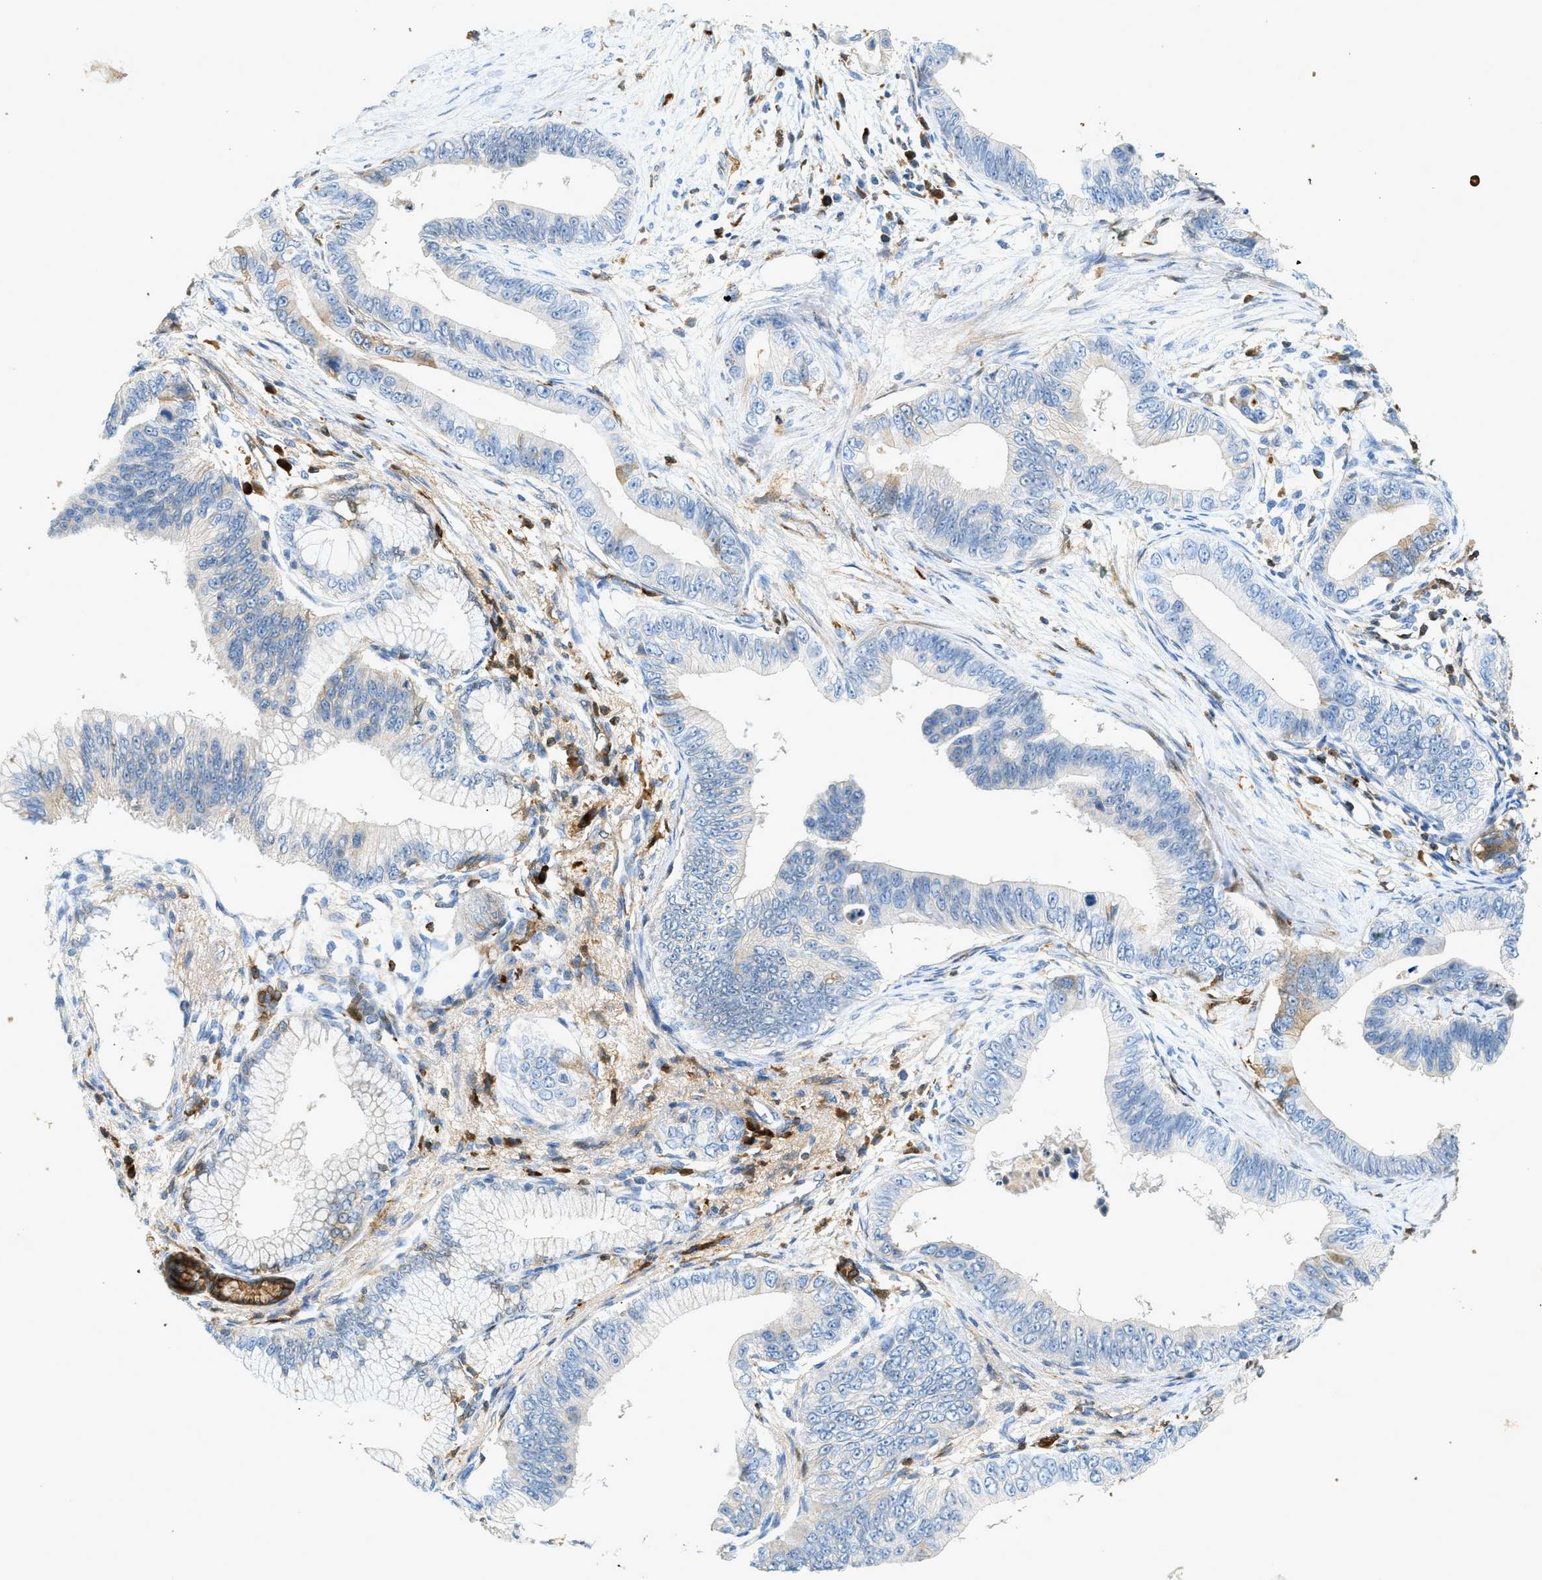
{"staining": {"intensity": "weak", "quantity": "<25%", "location": "cytoplasmic/membranous"}, "tissue": "pancreatic cancer", "cell_type": "Tumor cells", "image_type": "cancer", "snomed": [{"axis": "morphology", "description": "Adenocarcinoma, NOS"}, {"axis": "topography", "description": "Pancreas"}], "caption": "Immunohistochemistry micrograph of neoplastic tissue: human pancreatic adenocarcinoma stained with DAB (3,3'-diaminobenzidine) exhibits no significant protein positivity in tumor cells.", "gene": "F2", "patient": {"sex": "male", "age": 77}}